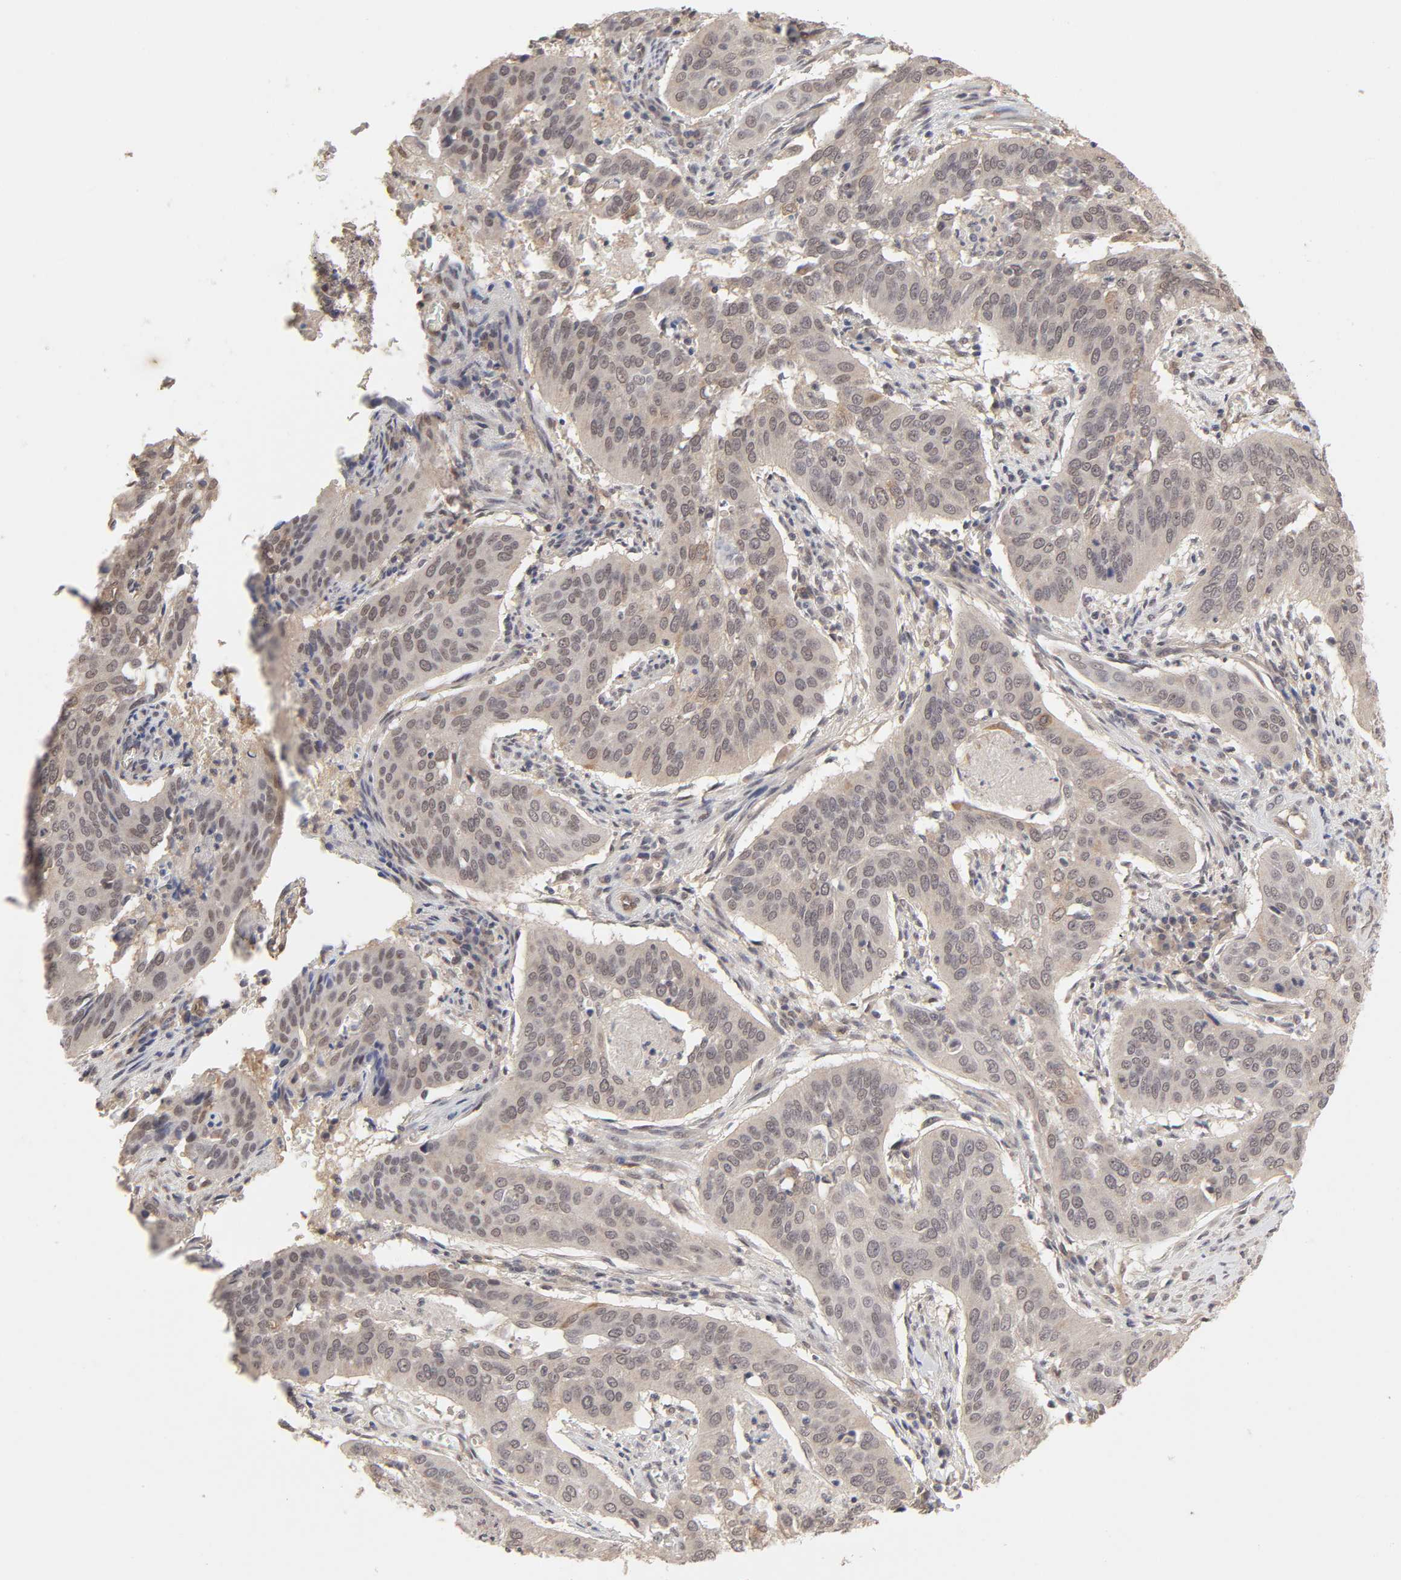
{"staining": {"intensity": "weak", "quantity": "25%-75%", "location": "cytoplasmic/membranous"}, "tissue": "cervical cancer", "cell_type": "Tumor cells", "image_type": "cancer", "snomed": [{"axis": "morphology", "description": "Squamous cell carcinoma, NOS"}, {"axis": "topography", "description": "Cervix"}], "caption": "IHC staining of cervical squamous cell carcinoma, which displays low levels of weak cytoplasmic/membranous positivity in approximately 25%-75% of tumor cells indicating weak cytoplasmic/membranous protein positivity. The staining was performed using DAB (brown) for protein detection and nuclei were counterstained in hematoxylin (blue).", "gene": "MAPK1", "patient": {"sex": "female", "age": 39}}